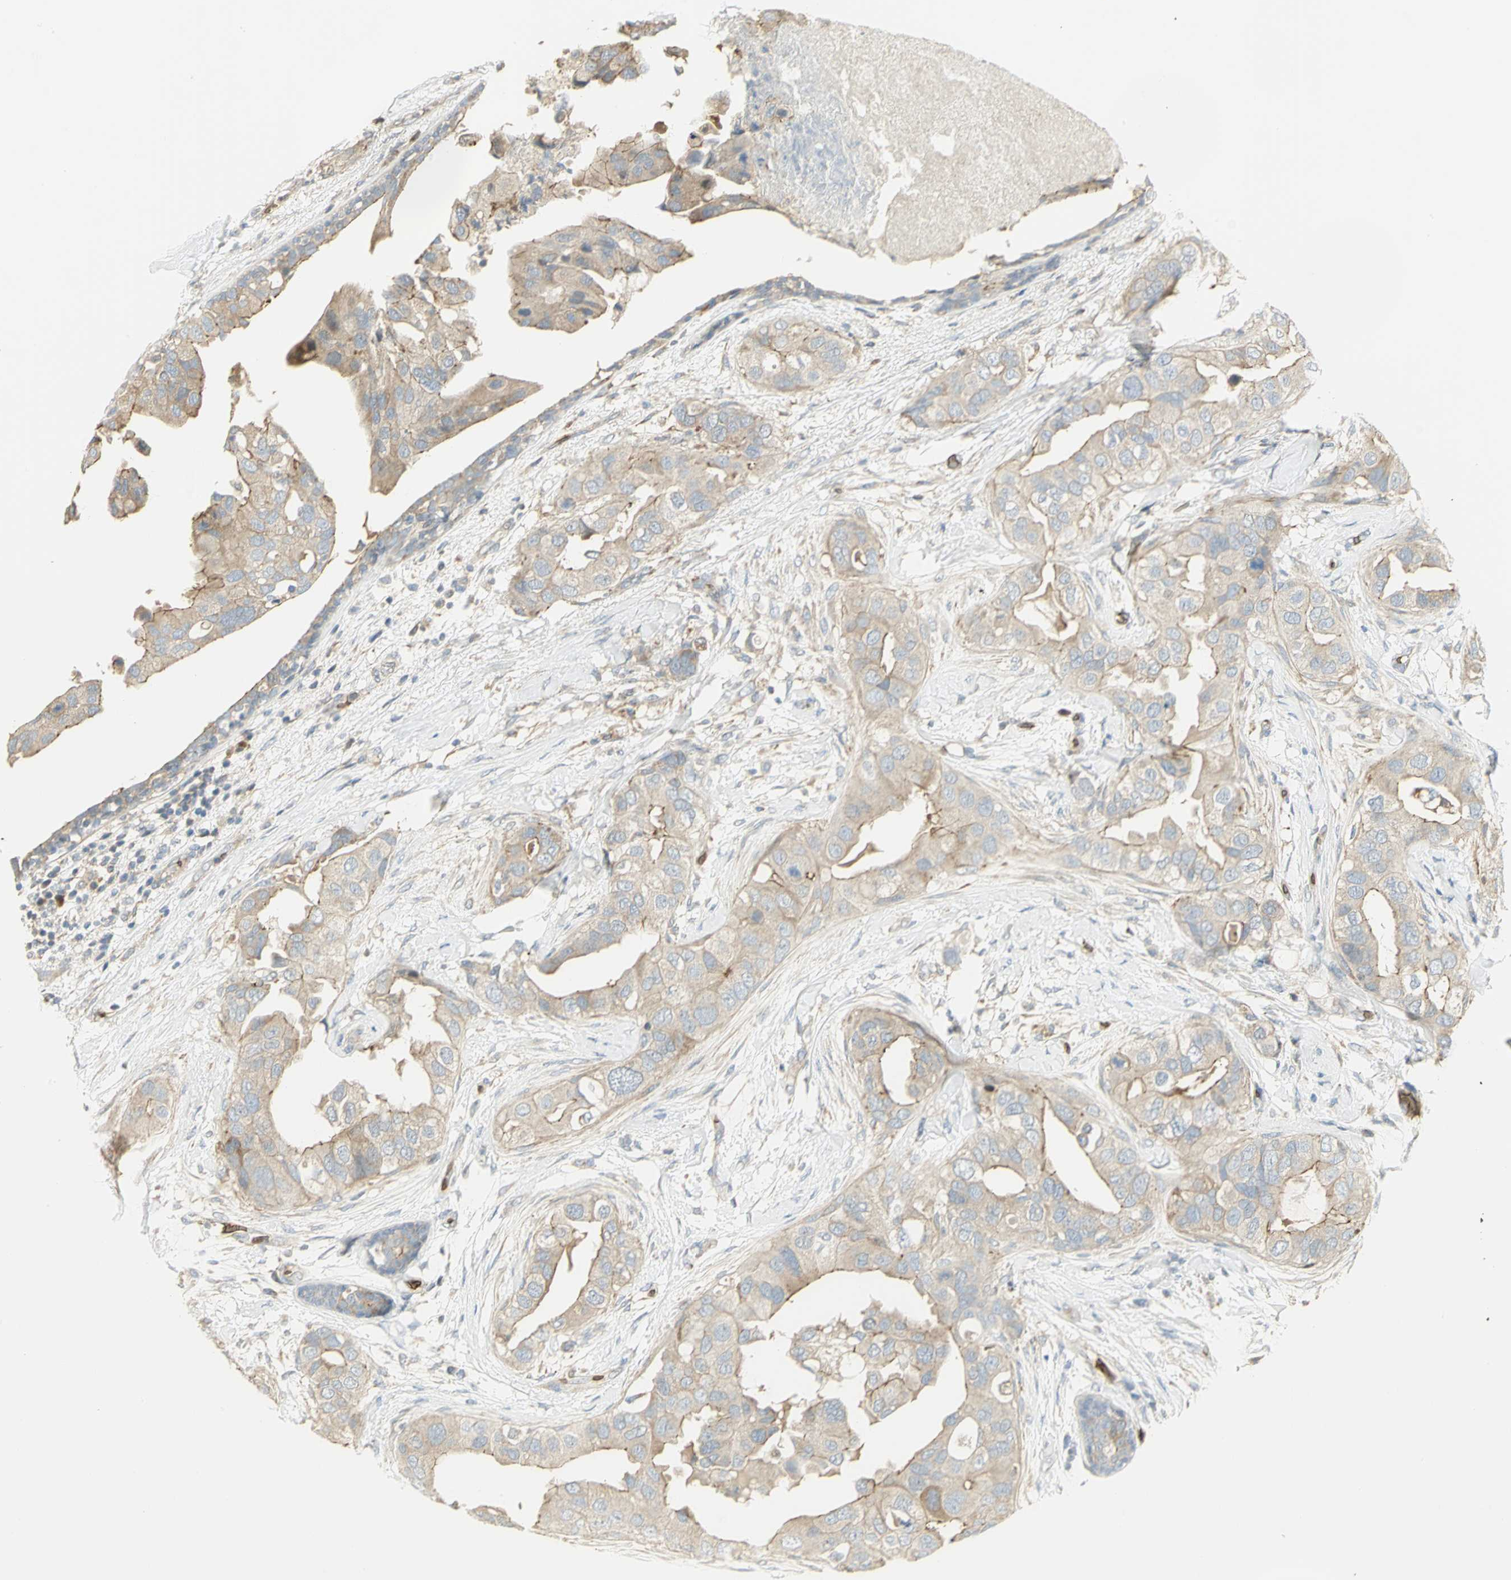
{"staining": {"intensity": "moderate", "quantity": ">75%", "location": "cytoplasmic/membranous"}, "tissue": "breast cancer", "cell_type": "Tumor cells", "image_type": "cancer", "snomed": [{"axis": "morphology", "description": "Duct carcinoma"}, {"axis": "topography", "description": "Breast"}], "caption": "Immunohistochemistry (IHC) (DAB (3,3'-diaminobenzidine)) staining of invasive ductal carcinoma (breast) shows moderate cytoplasmic/membranous protein positivity in approximately >75% of tumor cells.", "gene": "ANK1", "patient": {"sex": "female", "age": 40}}